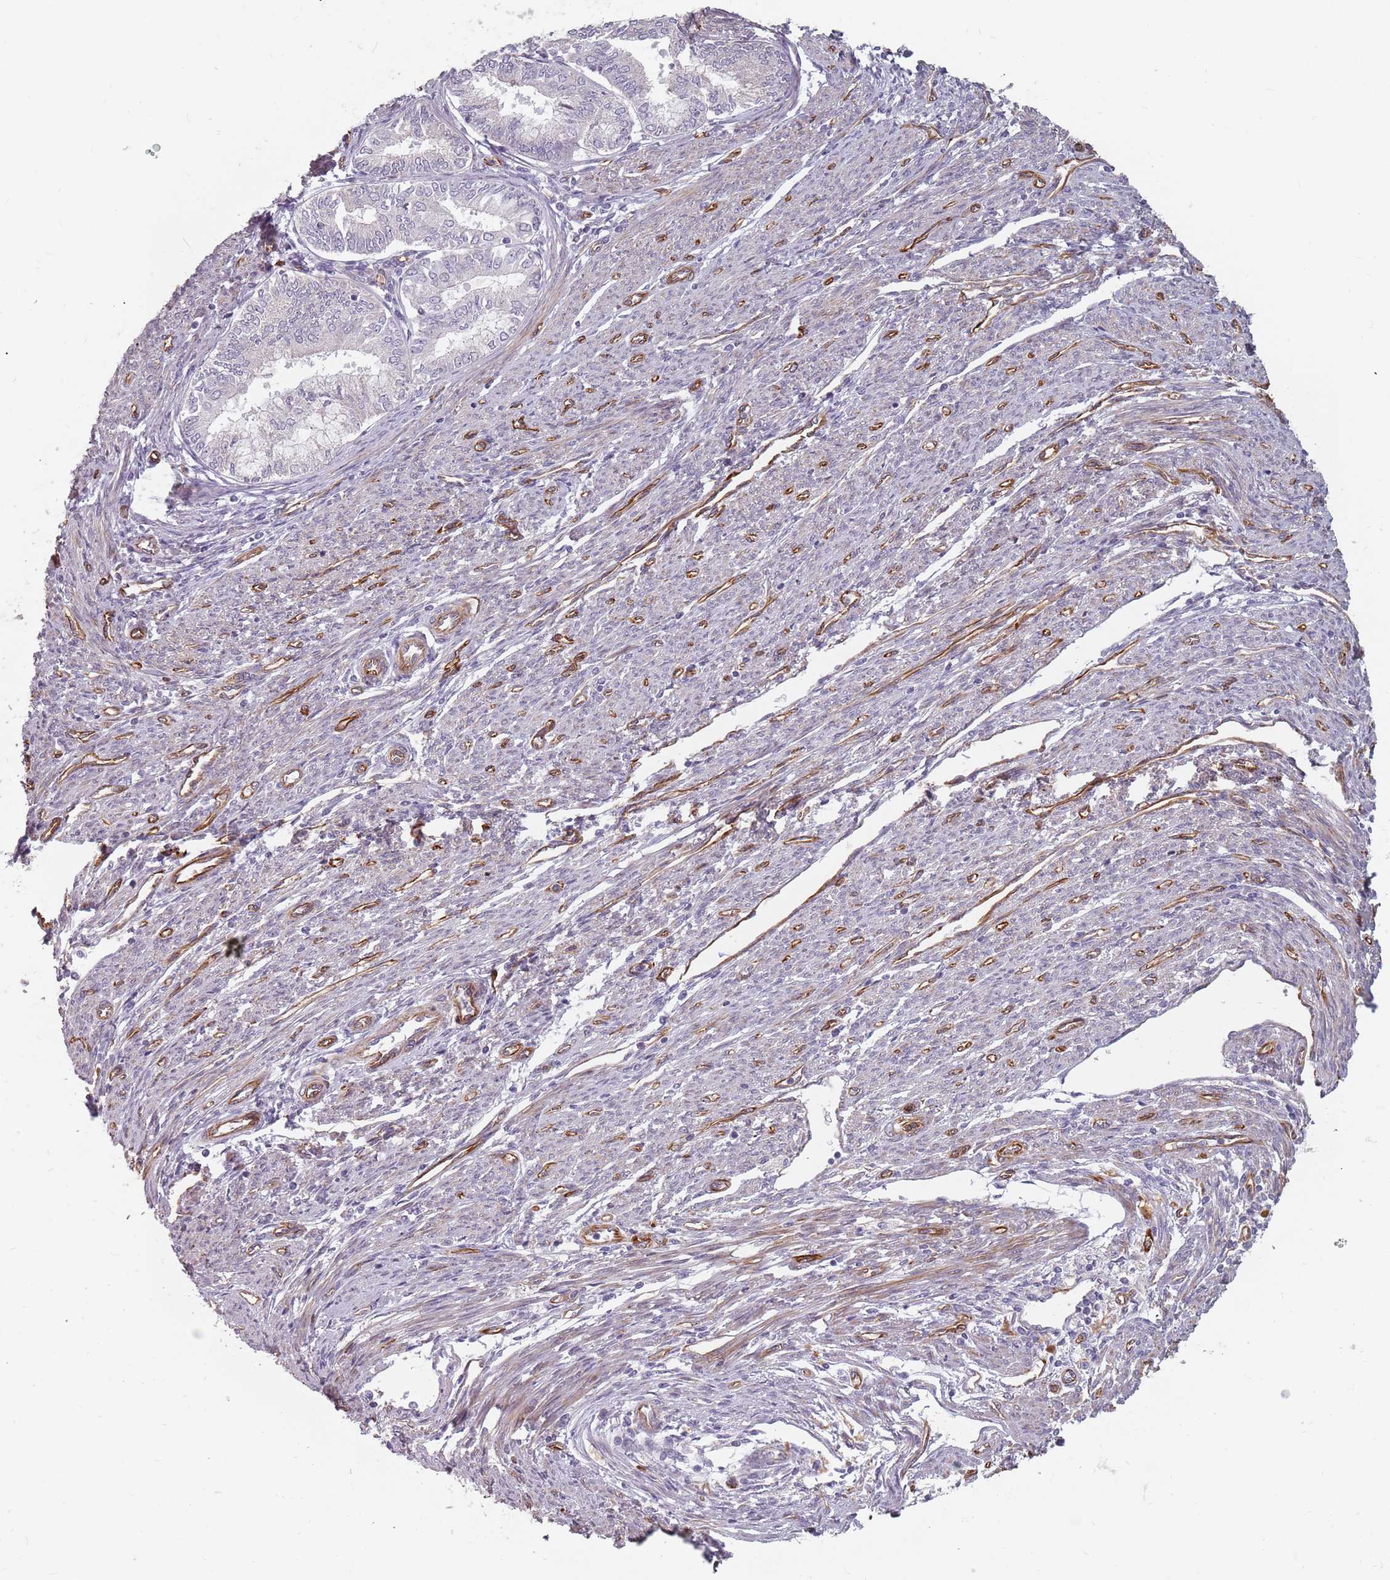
{"staining": {"intensity": "negative", "quantity": "none", "location": "none"}, "tissue": "endometrial cancer", "cell_type": "Tumor cells", "image_type": "cancer", "snomed": [{"axis": "morphology", "description": "Adenocarcinoma, NOS"}, {"axis": "topography", "description": "Endometrium"}], "caption": "DAB immunohistochemical staining of human adenocarcinoma (endometrial) demonstrates no significant expression in tumor cells. (DAB (3,3'-diaminobenzidine) immunohistochemistry visualized using brightfield microscopy, high magnification).", "gene": "GAS2L3", "patient": {"sex": "female", "age": 79}}